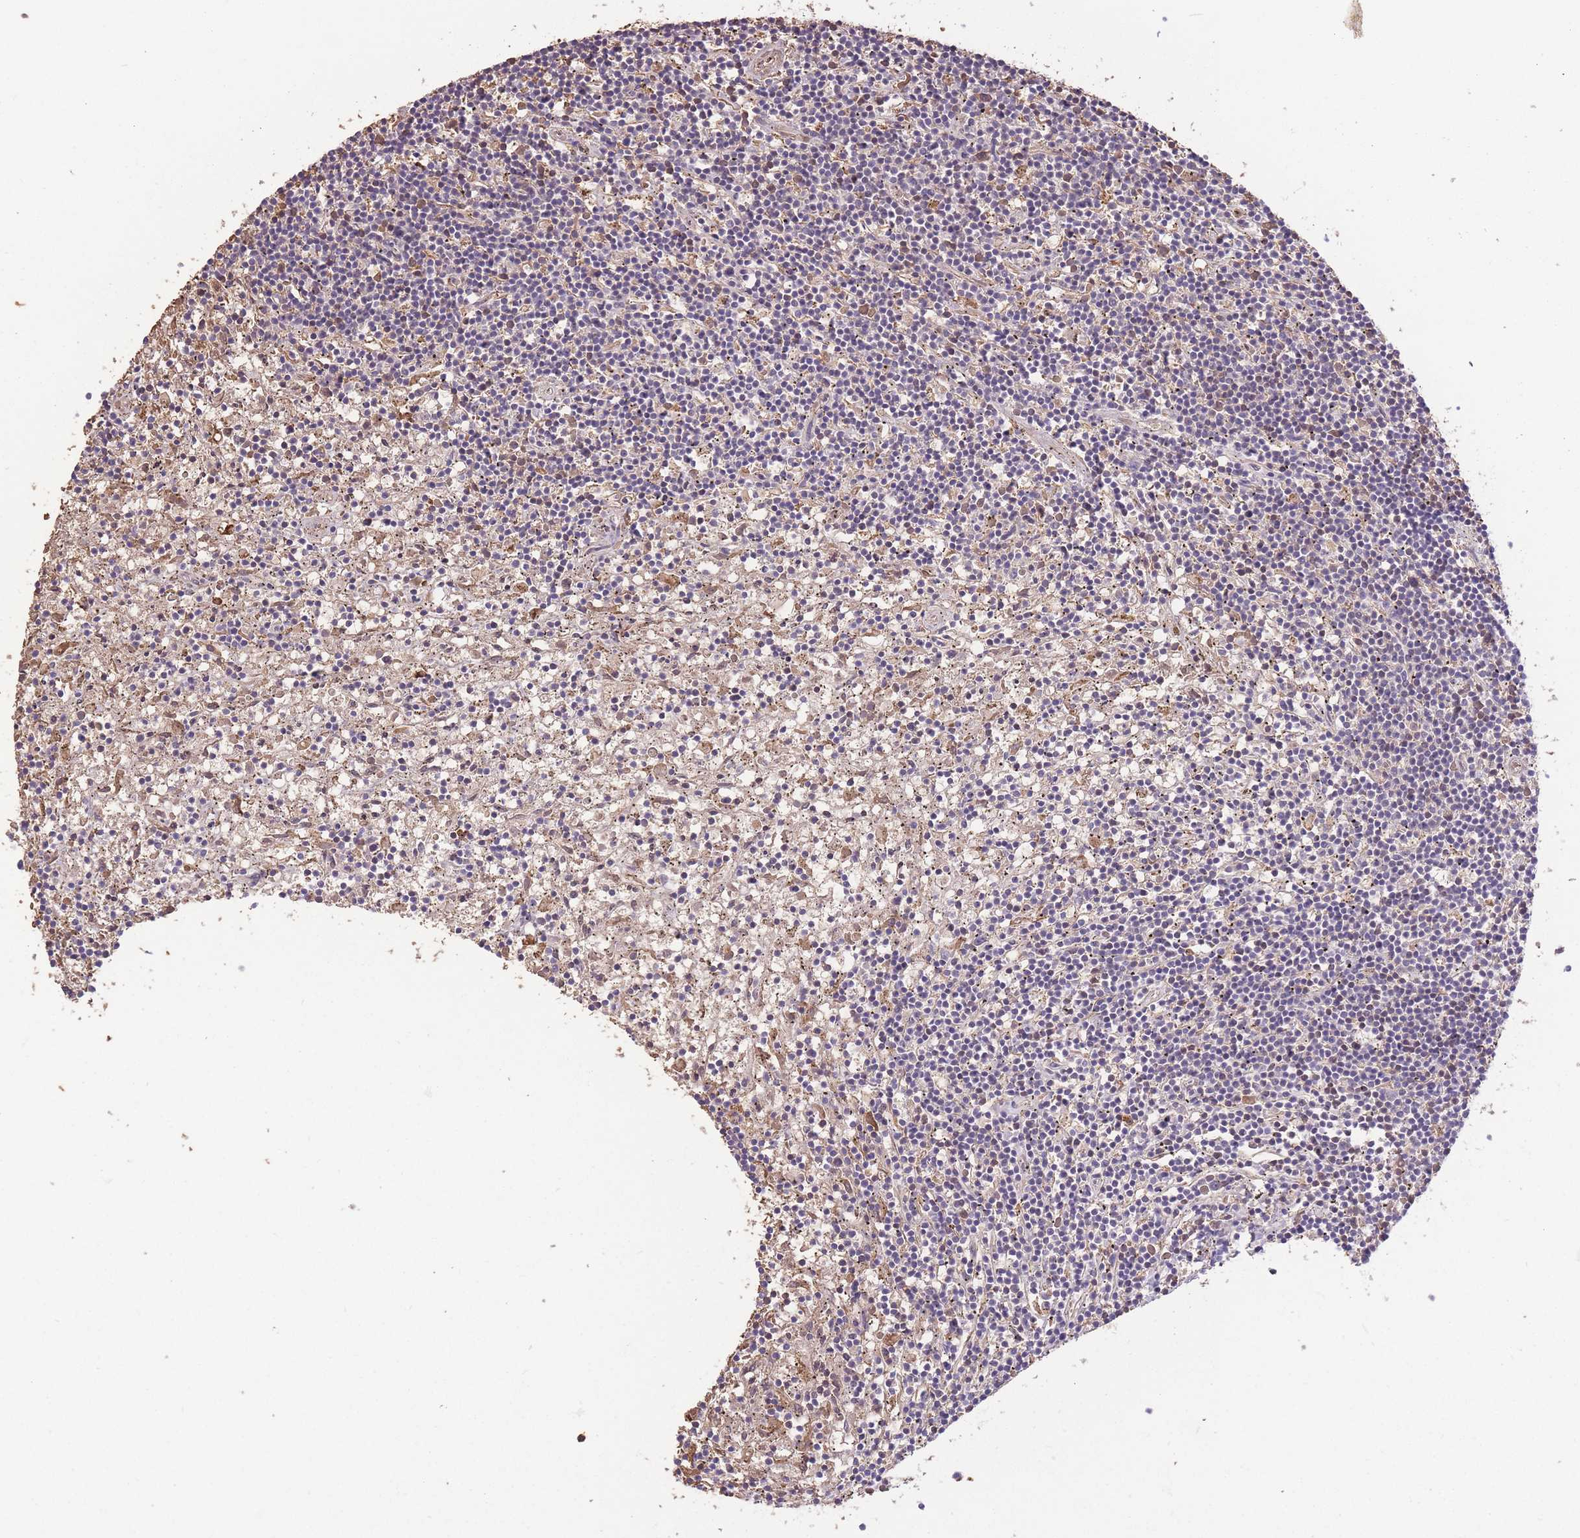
{"staining": {"intensity": "negative", "quantity": "none", "location": "none"}, "tissue": "lymphoma", "cell_type": "Tumor cells", "image_type": "cancer", "snomed": [{"axis": "morphology", "description": "Malignant lymphoma, non-Hodgkin's type, Low grade"}, {"axis": "topography", "description": "Spleen"}], "caption": "Protein analysis of lymphoma displays no significant expression in tumor cells.", "gene": "POLR3F", "patient": {"sex": "male", "age": 76}}